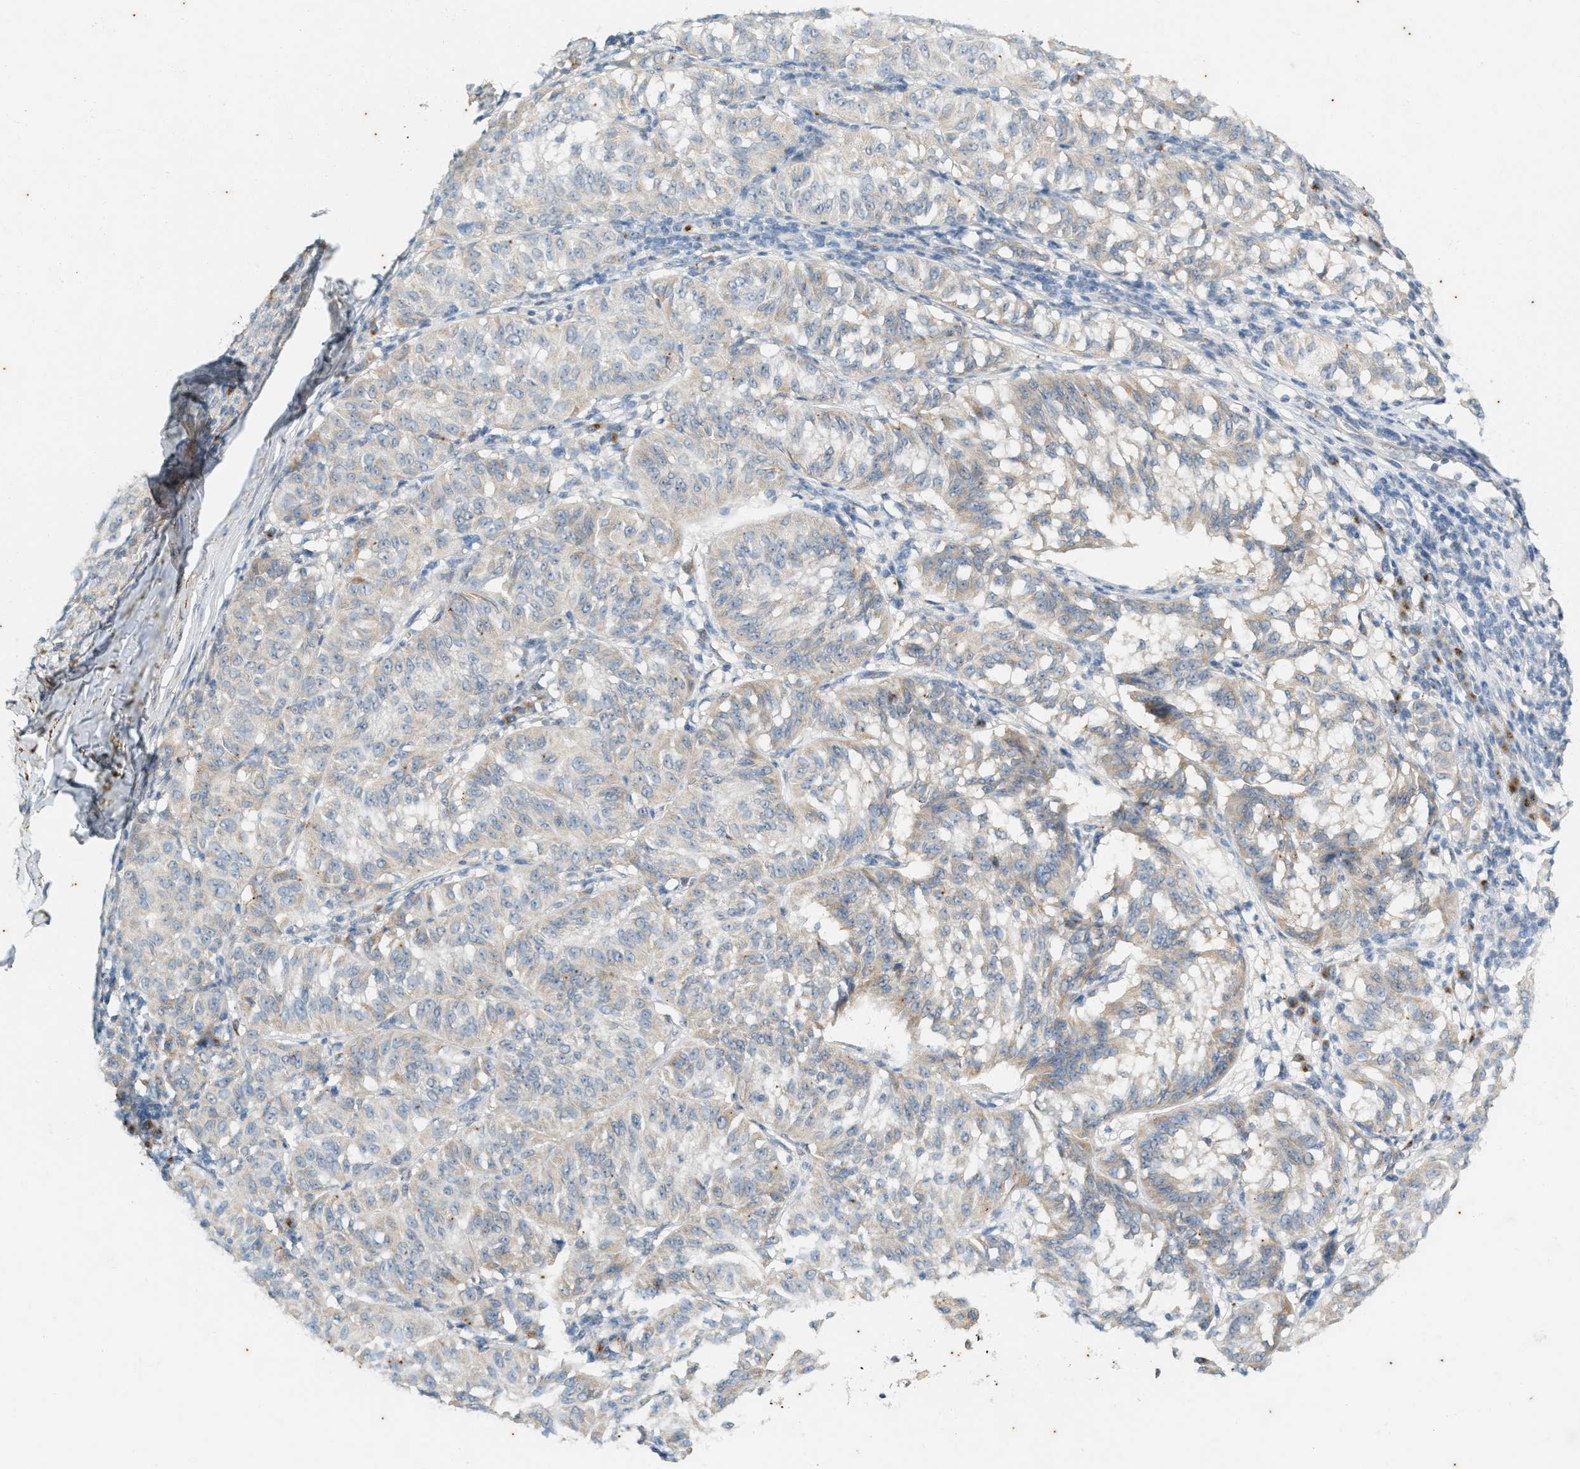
{"staining": {"intensity": "negative", "quantity": "none", "location": "none"}, "tissue": "melanoma", "cell_type": "Tumor cells", "image_type": "cancer", "snomed": [{"axis": "morphology", "description": "Malignant melanoma, NOS"}, {"axis": "topography", "description": "Skin"}], "caption": "Melanoma stained for a protein using IHC exhibits no expression tumor cells.", "gene": "CHPF2", "patient": {"sex": "female", "age": 72}}